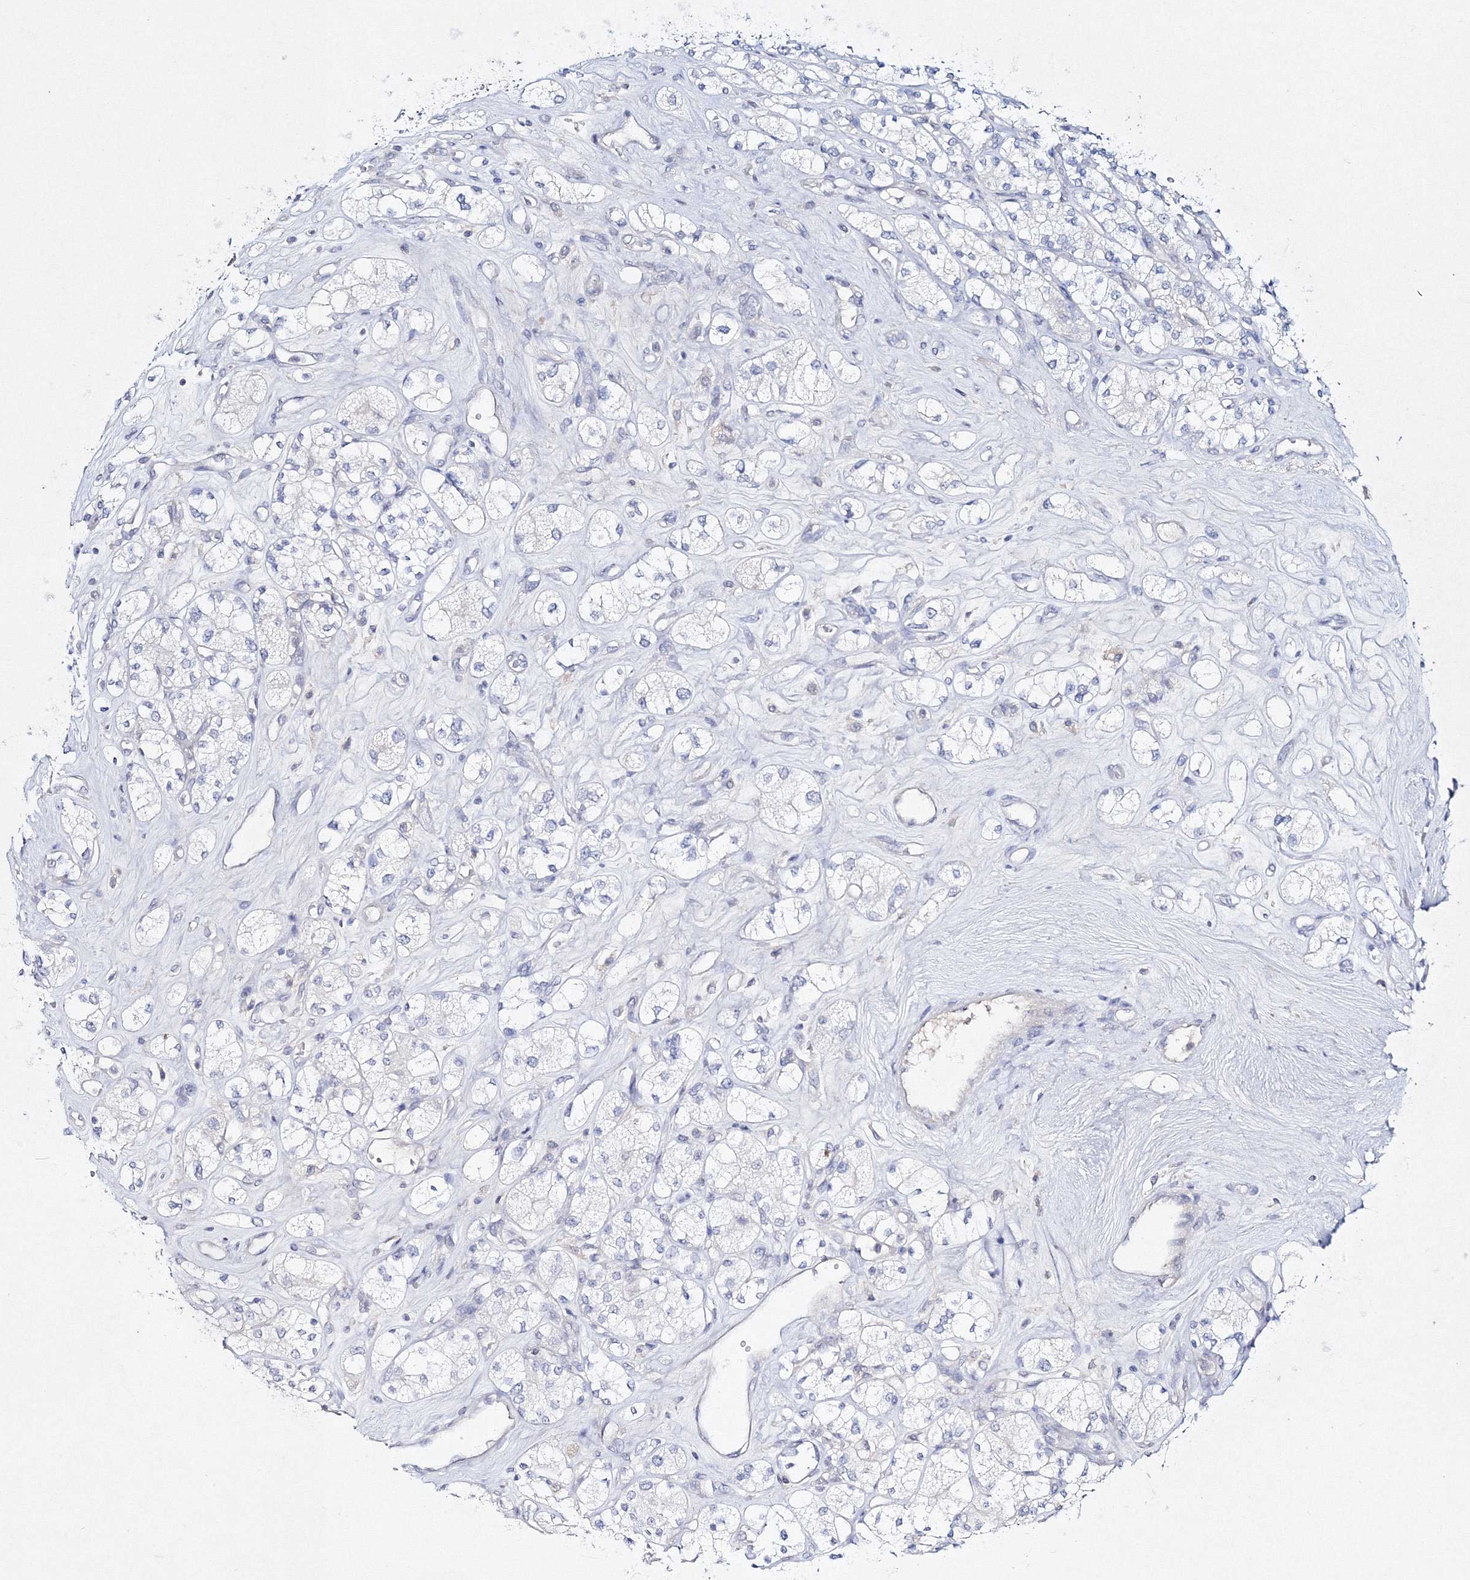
{"staining": {"intensity": "negative", "quantity": "none", "location": "none"}, "tissue": "renal cancer", "cell_type": "Tumor cells", "image_type": "cancer", "snomed": [{"axis": "morphology", "description": "Adenocarcinoma, NOS"}, {"axis": "topography", "description": "Kidney"}], "caption": "Immunohistochemical staining of renal cancer (adenocarcinoma) demonstrates no significant expression in tumor cells.", "gene": "NEU4", "patient": {"sex": "male", "age": 77}}